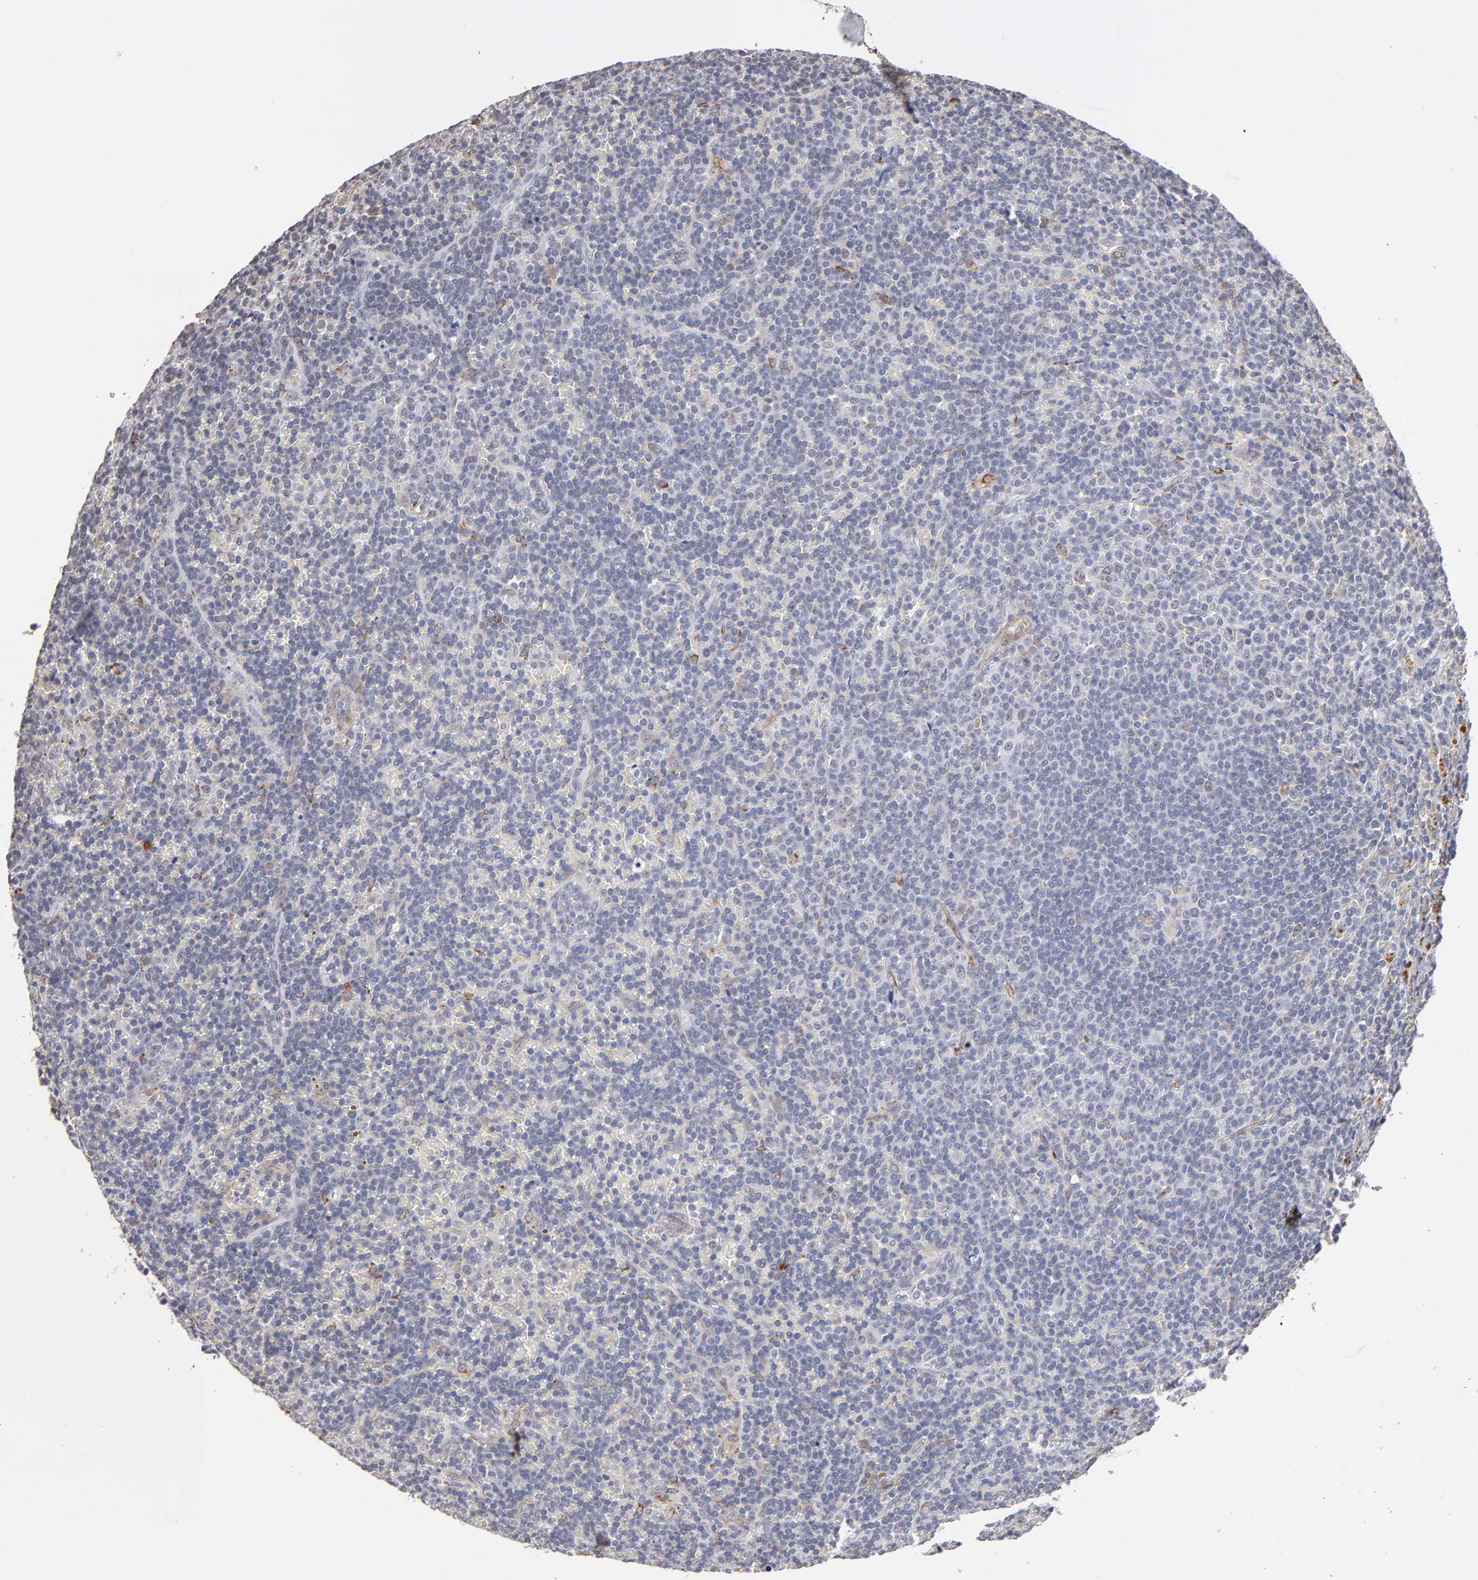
{"staining": {"intensity": "negative", "quantity": "none", "location": "none"}, "tissue": "lymphoma", "cell_type": "Tumor cells", "image_type": "cancer", "snomed": [{"axis": "morphology", "description": "Malignant lymphoma, non-Hodgkin's type, Low grade"}, {"axis": "topography", "description": "Spleen"}], "caption": "IHC micrograph of neoplastic tissue: human lymphoma stained with DAB shows no significant protein staining in tumor cells.", "gene": "LAMC1", "patient": {"sex": "male", "age": 80}}